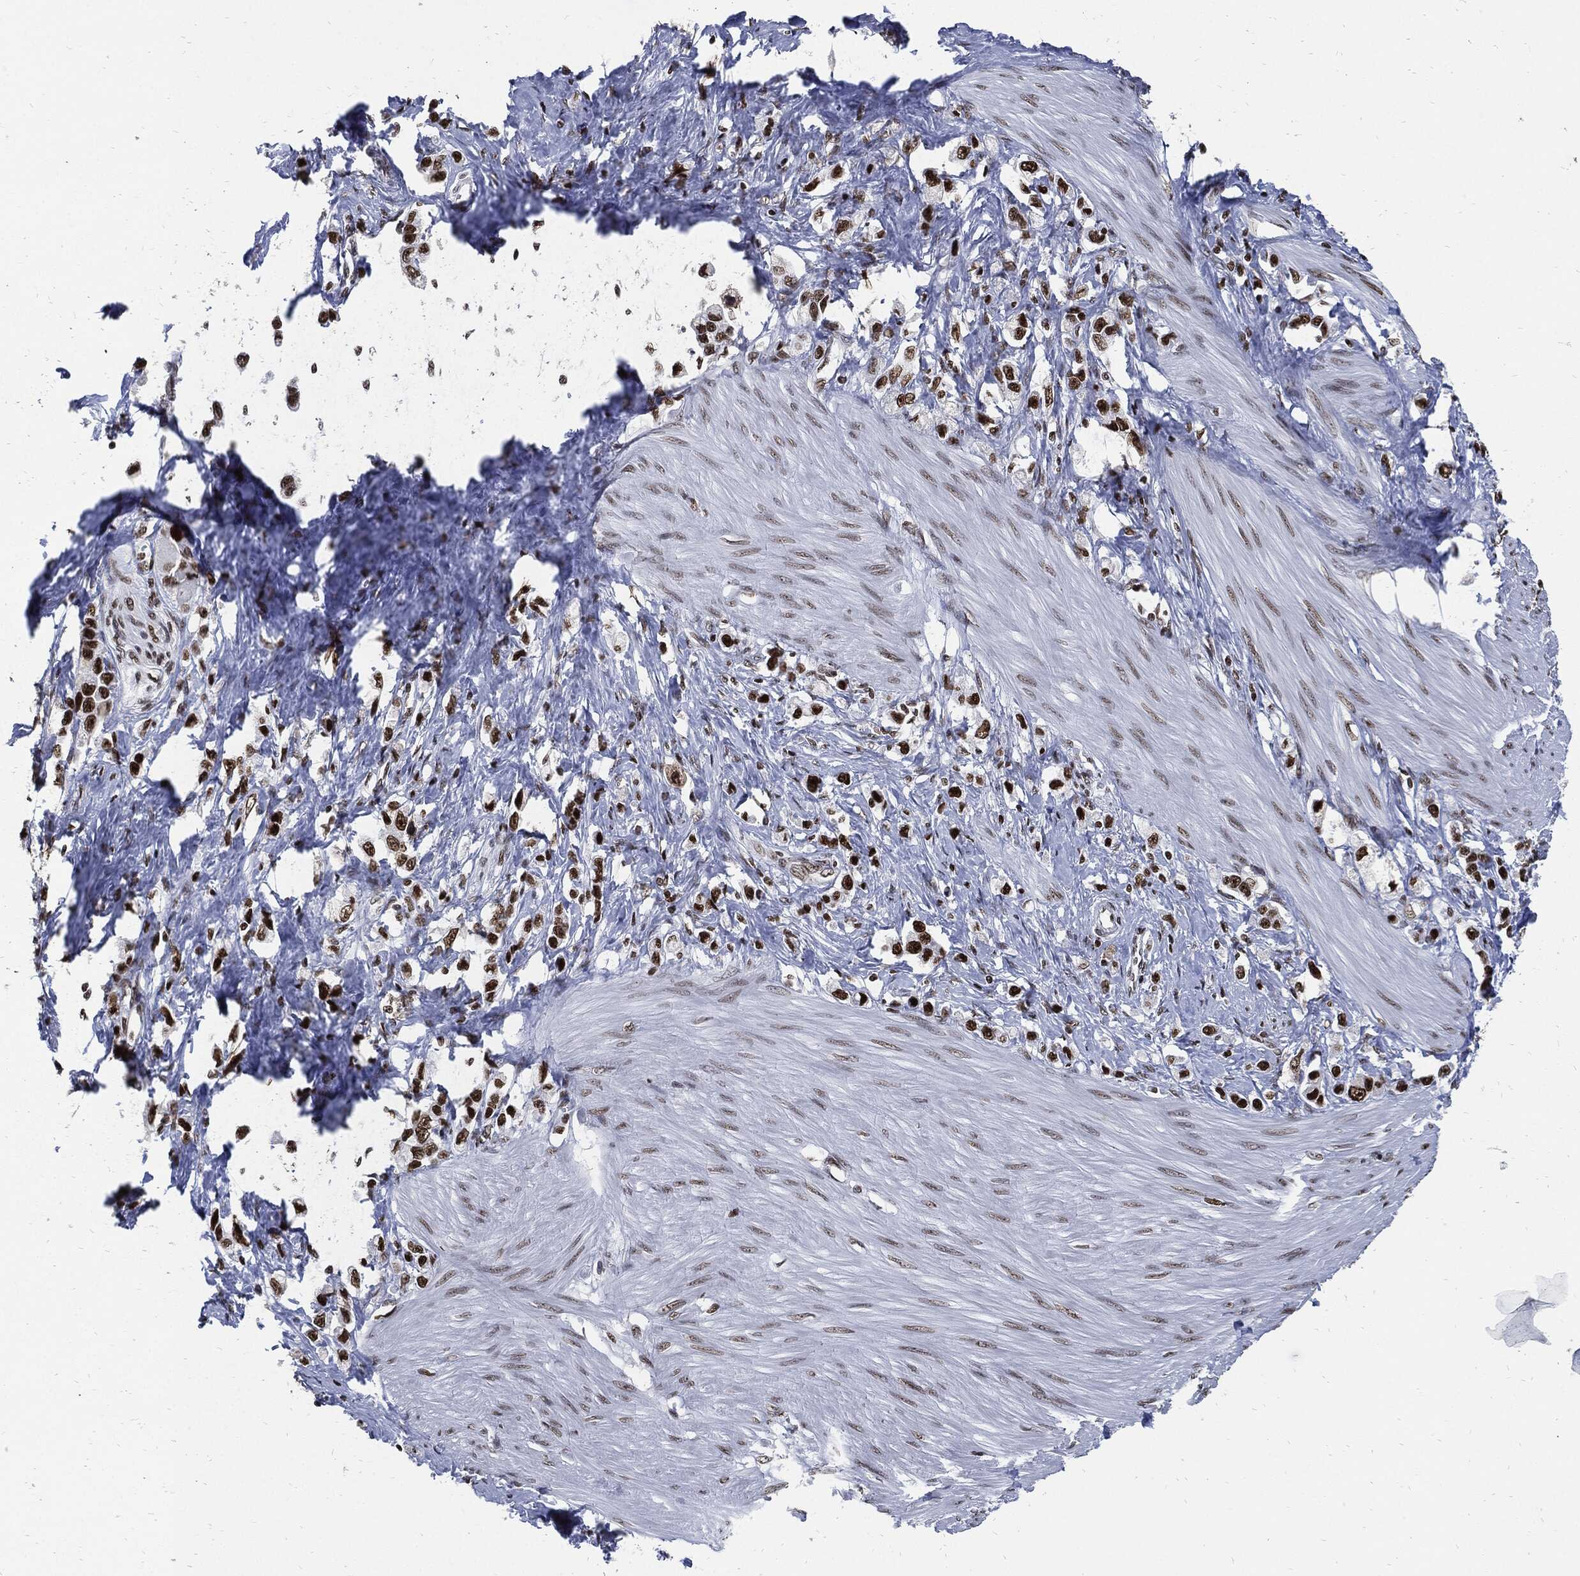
{"staining": {"intensity": "strong", "quantity": ">75%", "location": "nuclear"}, "tissue": "stomach cancer", "cell_type": "Tumor cells", "image_type": "cancer", "snomed": [{"axis": "morphology", "description": "Normal tissue, NOS"}, {"axis": "morphology", "description": "Adenocarcinoma, NOS"}, {"axis": "morphology", "description": "Adenocarcinoma, High grade"}, {"axis": "topography", "description": "Stomach, upper"}, {"axis": "topography", "description": "Stomach"}], "caption": "Stomach cancer (adenocarcinoma) stained with DAB immunohistochemistry exhibits high levels of strong nuclear positivity in about >75% of tumor cells.", "gene": "TERF2", "patient": {"sex": "female", "age": 65}}